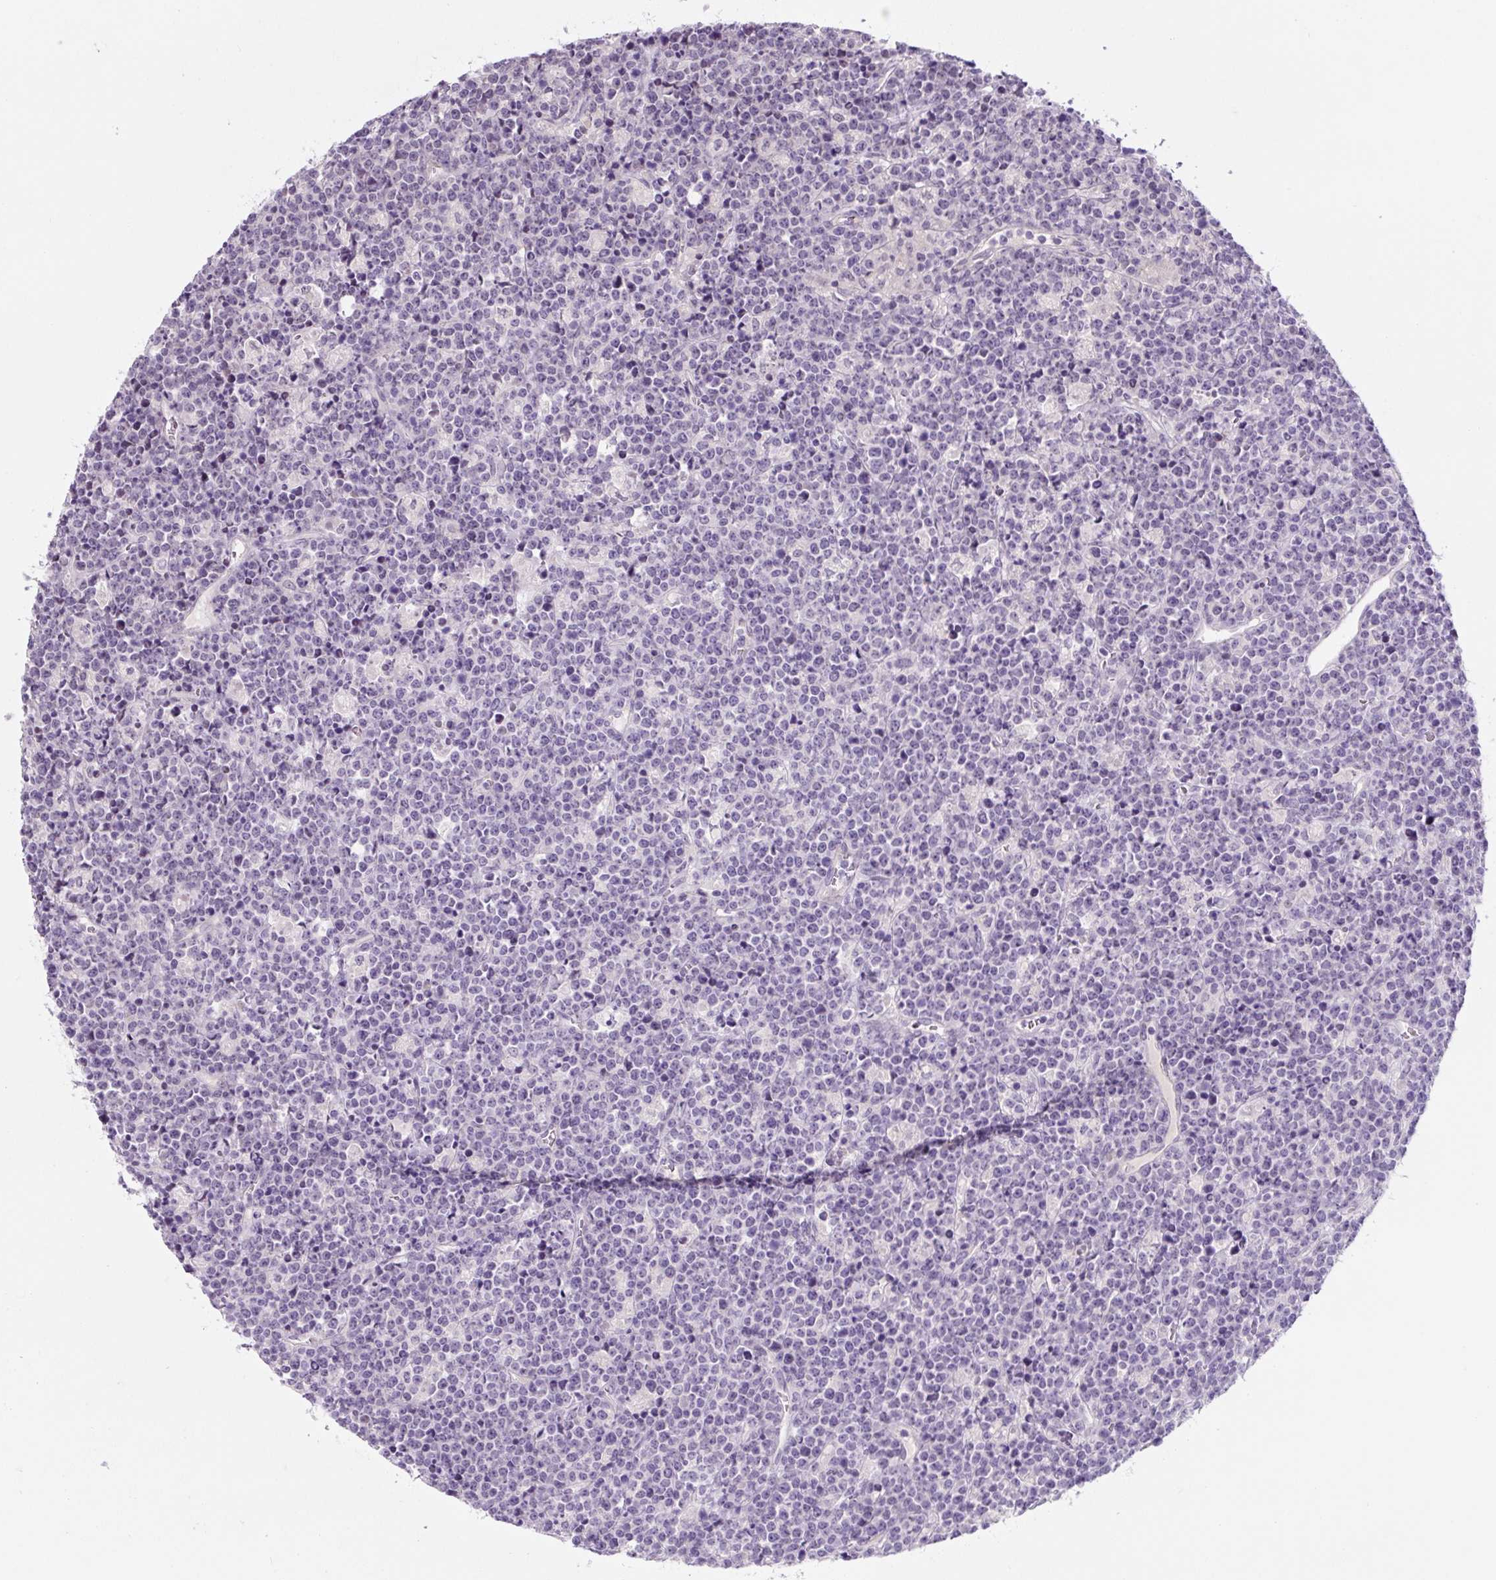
{"staining": {"intensity": "negative", "quantity": "none", "location": "none"}, "tissue": "lymphoma", "cell_type": "Tumor cells", "image_type": "cancer", "snomed": [{"axis": "morphology", "description": "Malignant lymphoma, non-Hodgkin's type, High grade"}, {"axis": "topography", "description": "Ovary"}], "caption": "The image displays no staining of tumor cells in lymphoma.", "gene": "CCL25", "patient": {"sex": "female", "age": 56}}